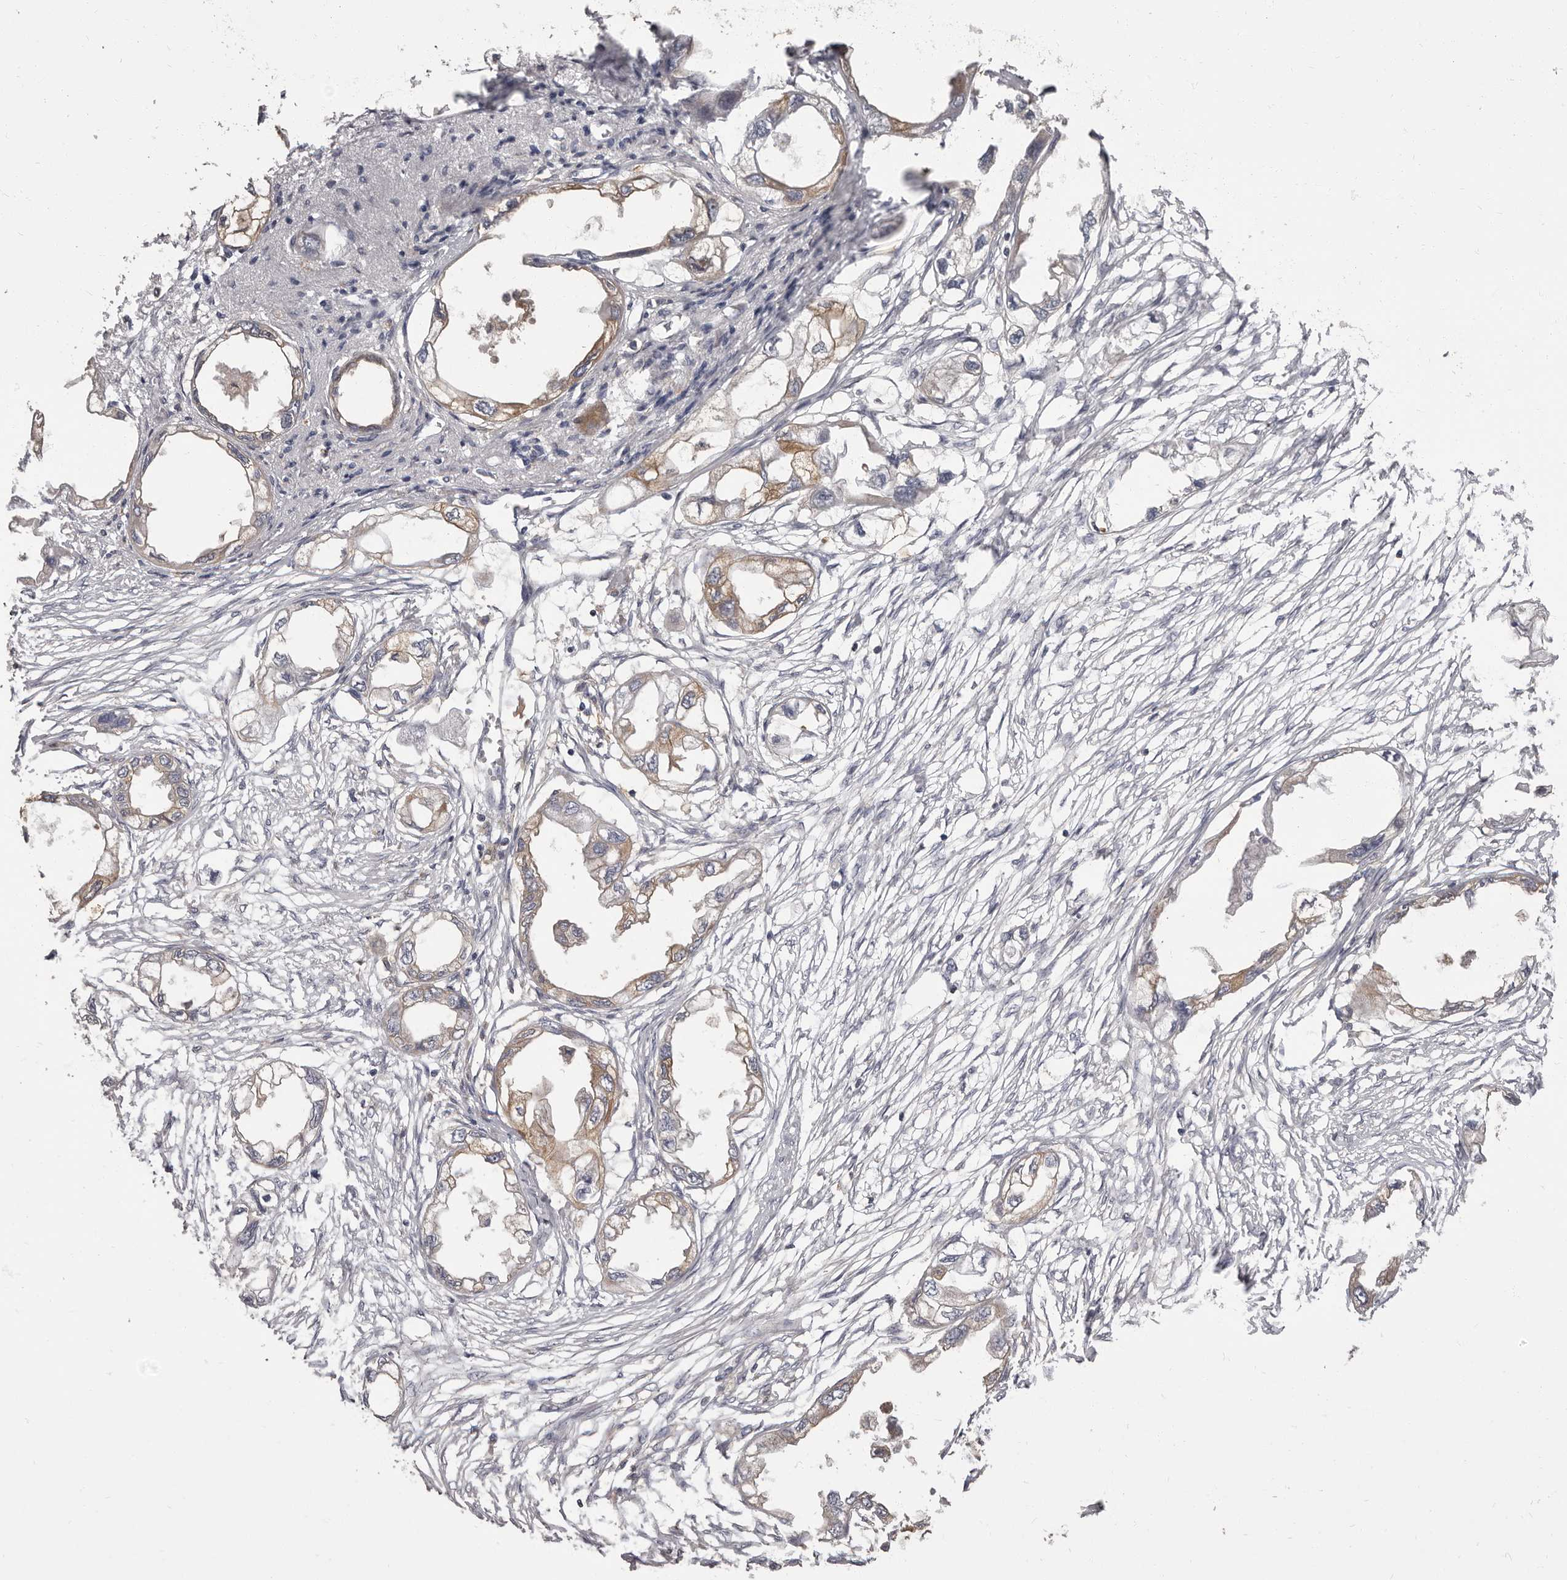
{"staining": {"intensity": "weak", "quantity": "25%-75%", "location": "cytoplasmic/membranous"}, "tissue": "endometrial cancer", "cell_type": "Tumor cells", "image_type": "cancer", "snomed": [{"axis": "morphology", "description": "Adenocarcinoma, NOS"}, {"axis": "morphology", "description": "Adenocarcinoma, metastatic, NOS"}, {"axis": "topography", "description": "Adipose tissue"}, {"axis": "topography", "description": "Endometrium"}], "caption": "Immunohistochemistry of metastatic adenocarcinoma (endometrial) exhibits low levels of weak cytoplasmic/membranous positivity in approximately 25%-75% of tumor cells.", "gene": "APEH", "patient": {"sex": "female", "age": 67}}